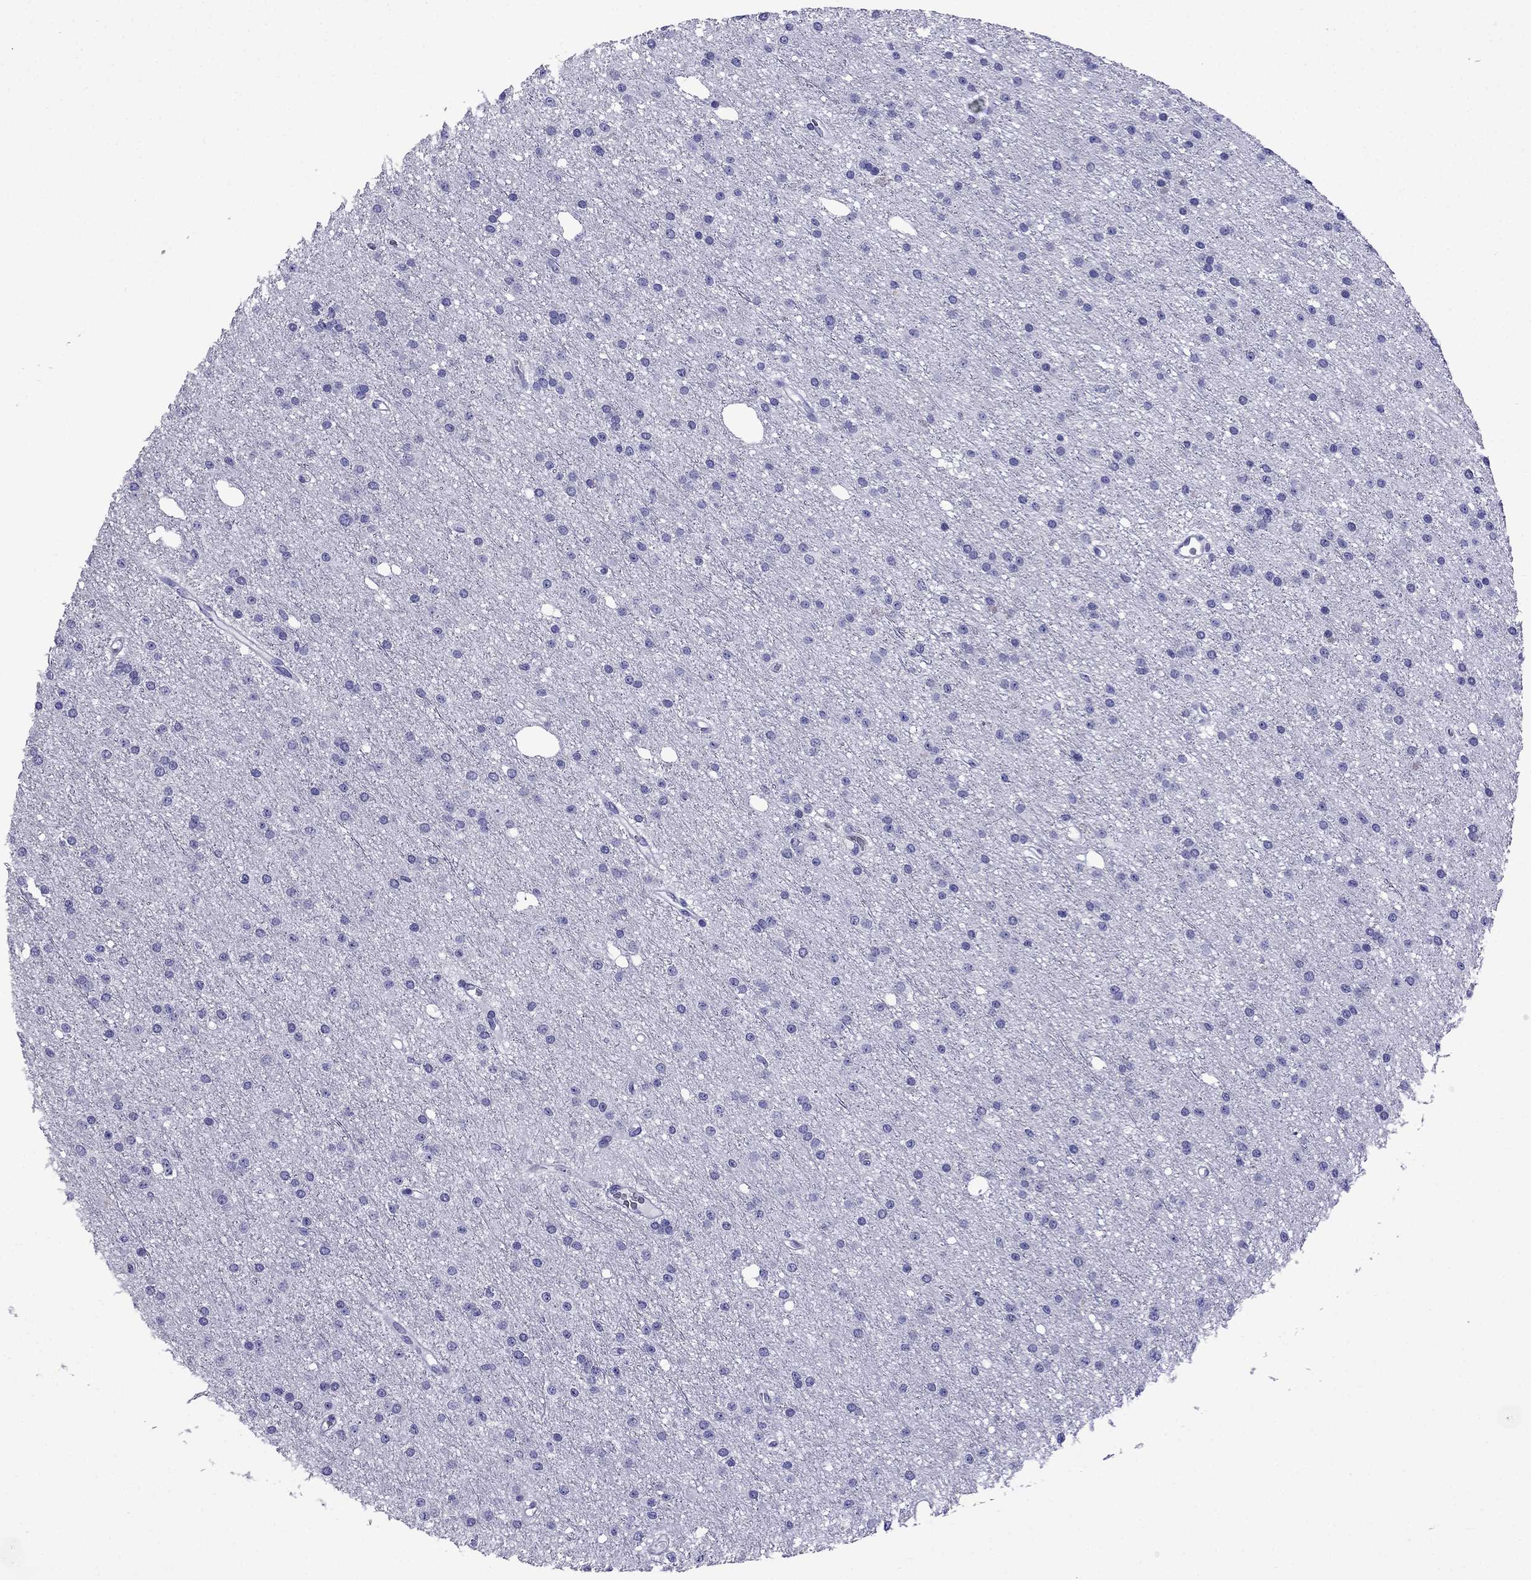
{"staining": {"intensity": "negative", "quantity": "none", "location": "none"}, "tissue": "glioma", "cell_type": "Tumor cells", "image_type": "cancer", "snomed": [{"axis": "morphology", "description": "Glioma, malignant, Low grade"}, {"axis": "topography", "description": "Brain"}], "caption": "A micrograph of human low-grade glioma (malignant) is negative for staining in tumor cells.", "gene": "ARR3", "patient": {"sex": "male", "age": 27}}